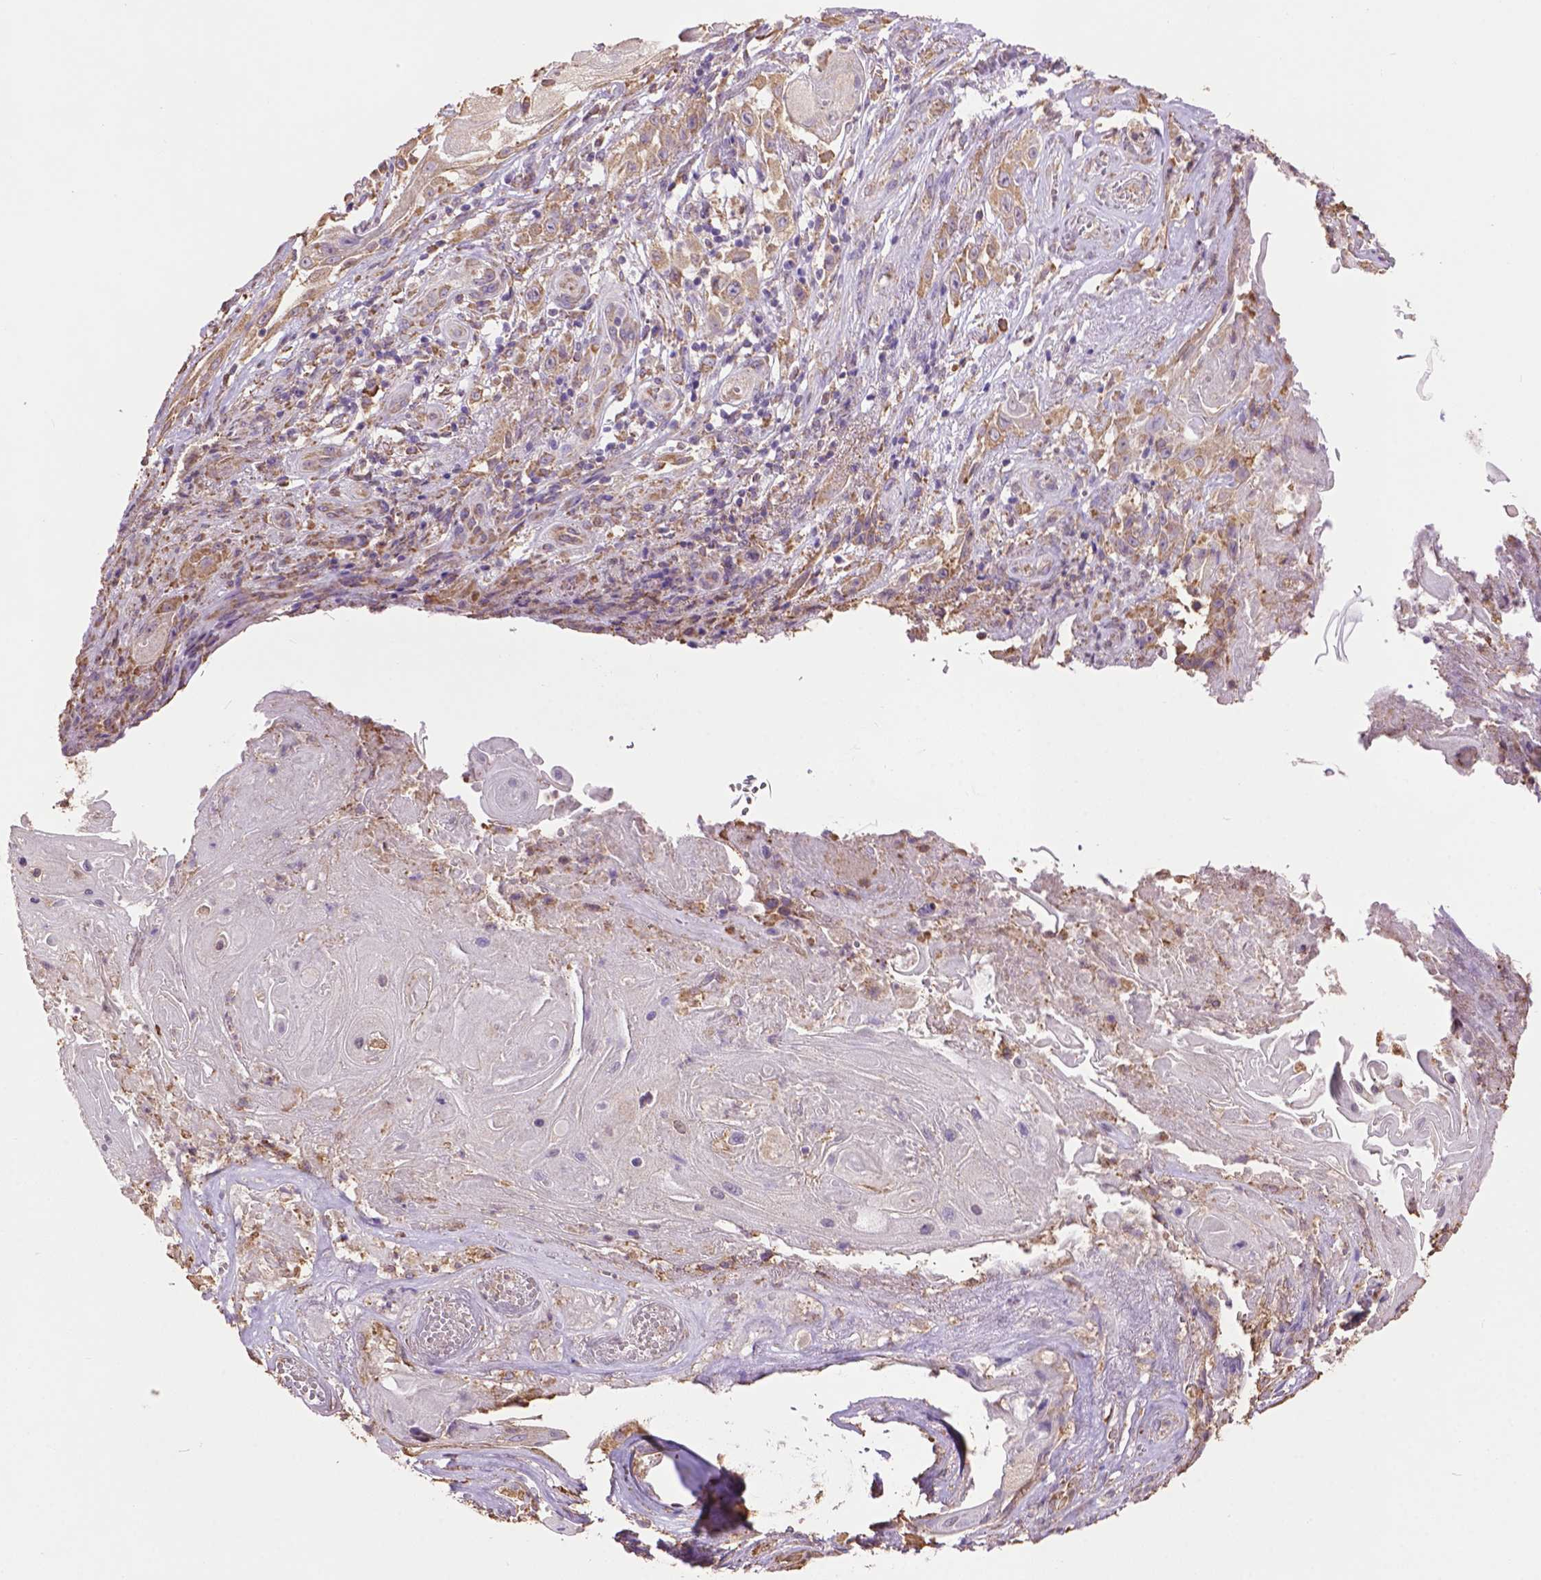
{"staining": {"intensity": "weak", "quantity": "25%-75%", "location": "cytoplasmic/membranous"}, "tissue": "skin cancer", "cell_type": "Tumor cells", "image_type": "cancer", "snomed": [{"axis": "morphology", "description": "Squamous cell carcinoma, NOS"}, {"axis": "topography", "description": "Skin"}], "caption": "This photomicrograph demonstrates squamous cell carcinoma (skin) stained with immunohistochemistry to label a protein in brown. The cytoplasmic/membranous of tumor cells show weak positivity for the protein. Nuclei are counter-stained blue.", "gene": "PPP2R5E", "patient": {"sex": "male", "age": 62}}